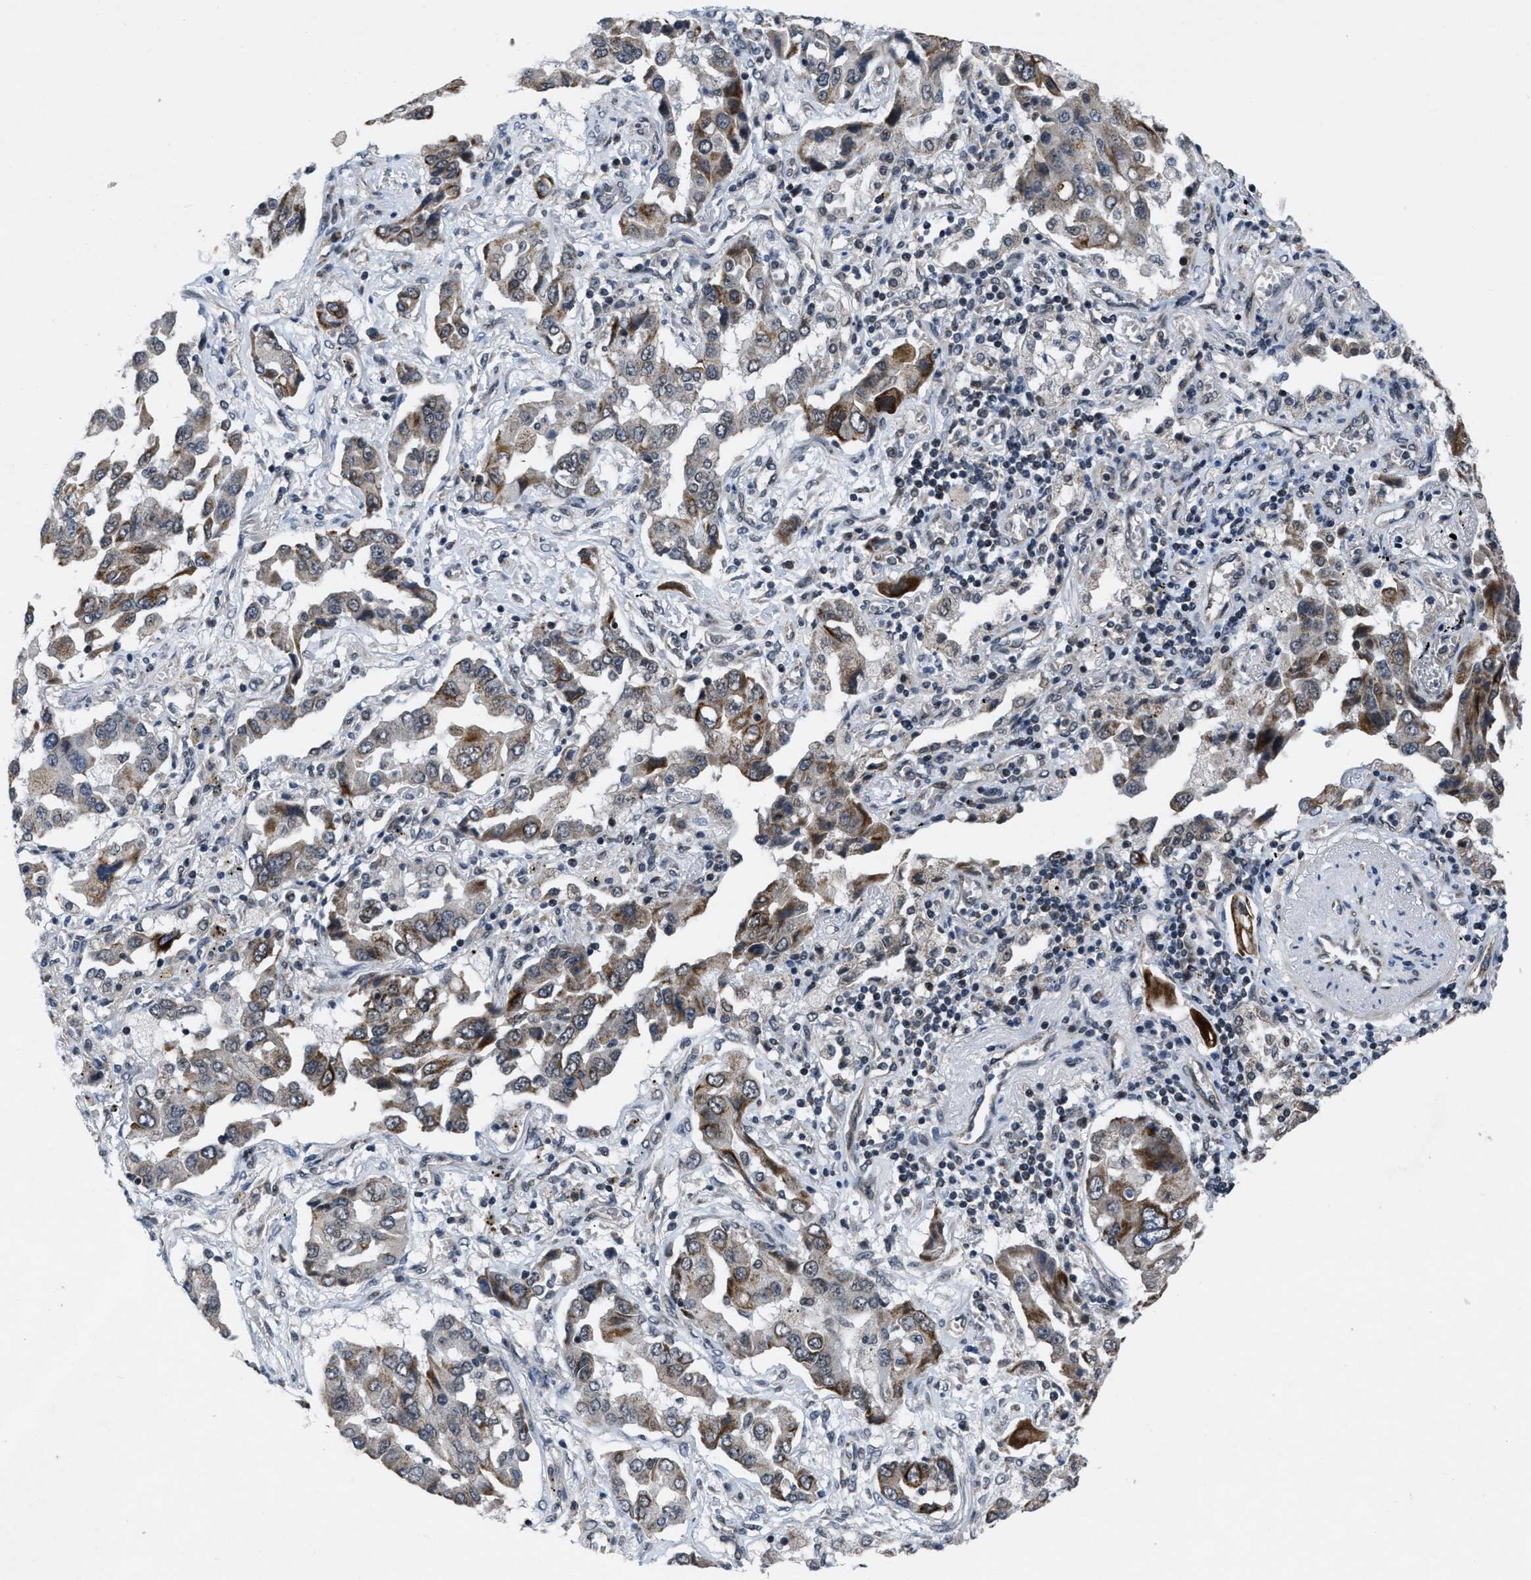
{"staining": {"intensity": "moderate", "quantity": "25%-75%", "location": "cytoplasmic/membranous"}, "tissue": "lung cancer", "cell_type": "Tumor cells", "image_type": "cancer", "snomed": [{"axis": "morphology", "description": "Adenocarcinoma, NOS"}, {"axis": "topography", "description": "Lung"}], "caption": "Lung adenocarcinoma tissue shows moderate cytoplasmic/membranous expression in about 25%-75% of tumor cells", "gene": "ZNHIT1", "patient": {"sex": "female", "age": 65}}